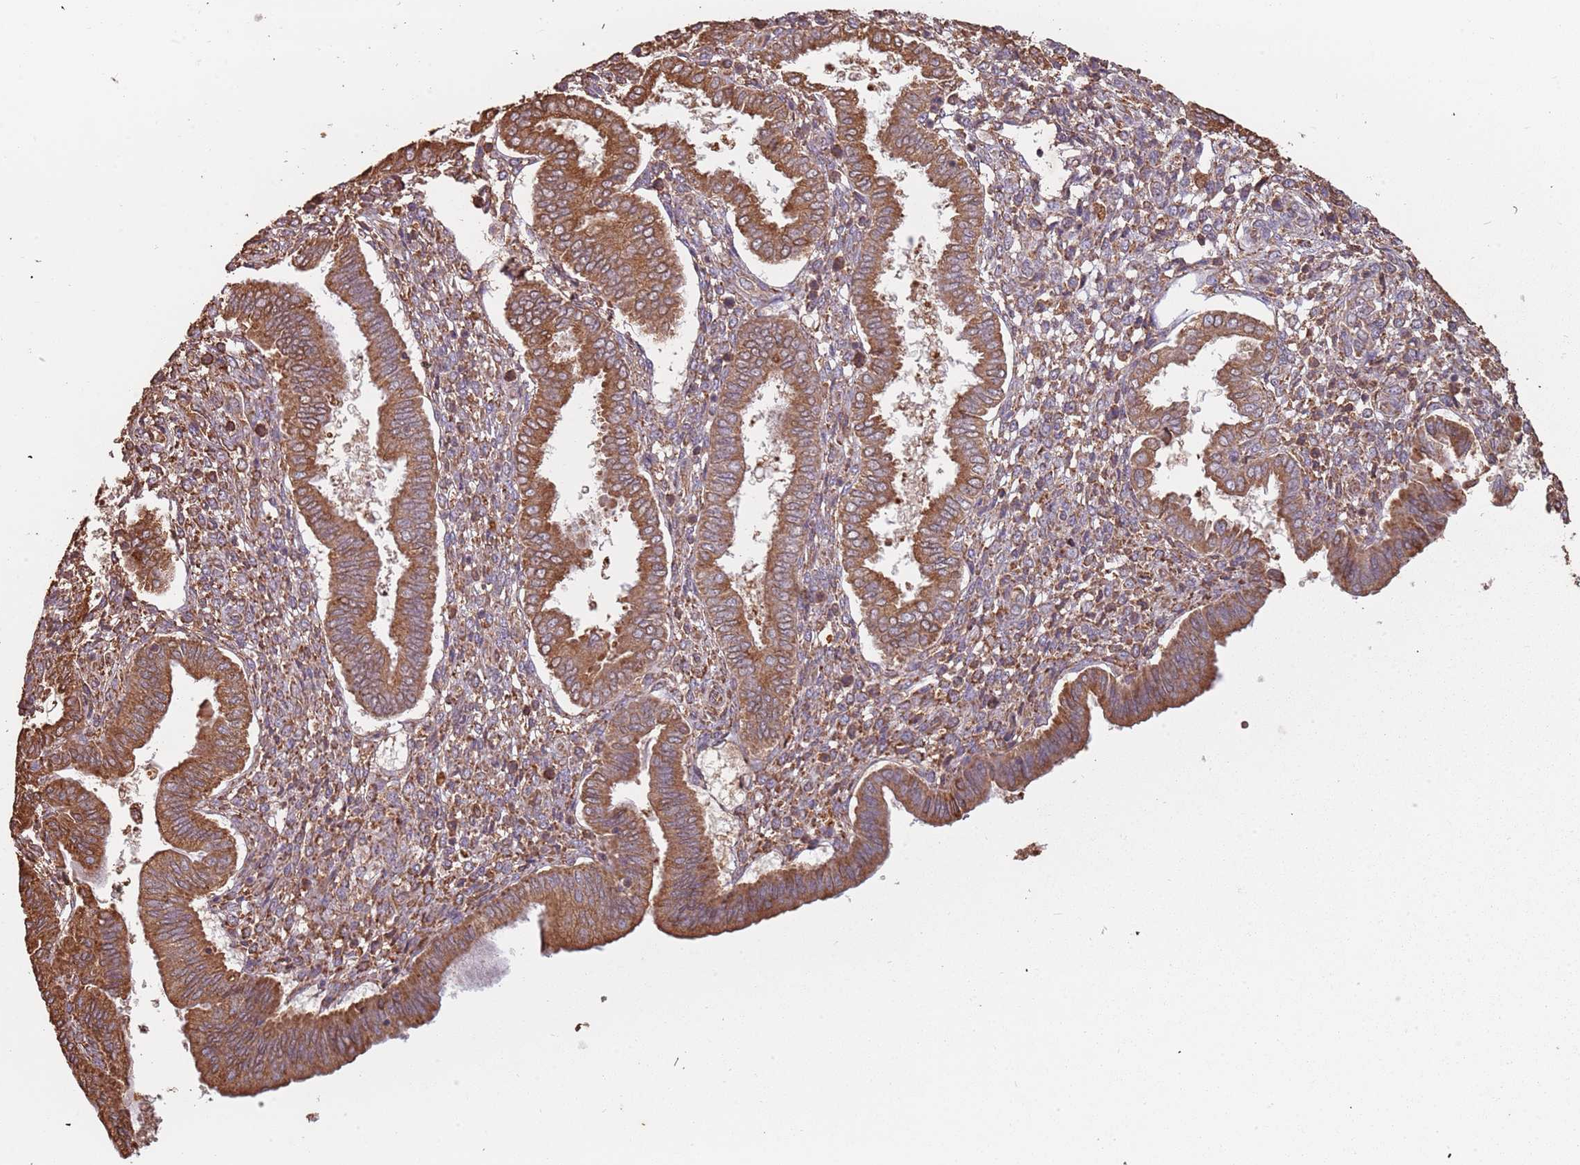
{"staining": {"intensity": "moderate", "quantity": "<25%", "location": "cytoplasmic/membranous"}, "tissue": "endometrium", "cell_type": "Cells in endometrial stroma", "image_type": "normal", "snomed": [{"axis": "morphology", "description": "Normal tissue, NOS"}, {"axis": "topography", "description": "Endometrium"}], "caption": "Immunohistochemical staining of normal human endometrium demonstrates <25% levels of moderate cytoplasmic/membranous protein expression in about <25% of cells in endometrial stroma.", "gene": "ATOSB", "patient": {"sex": "female", "age": 24}}